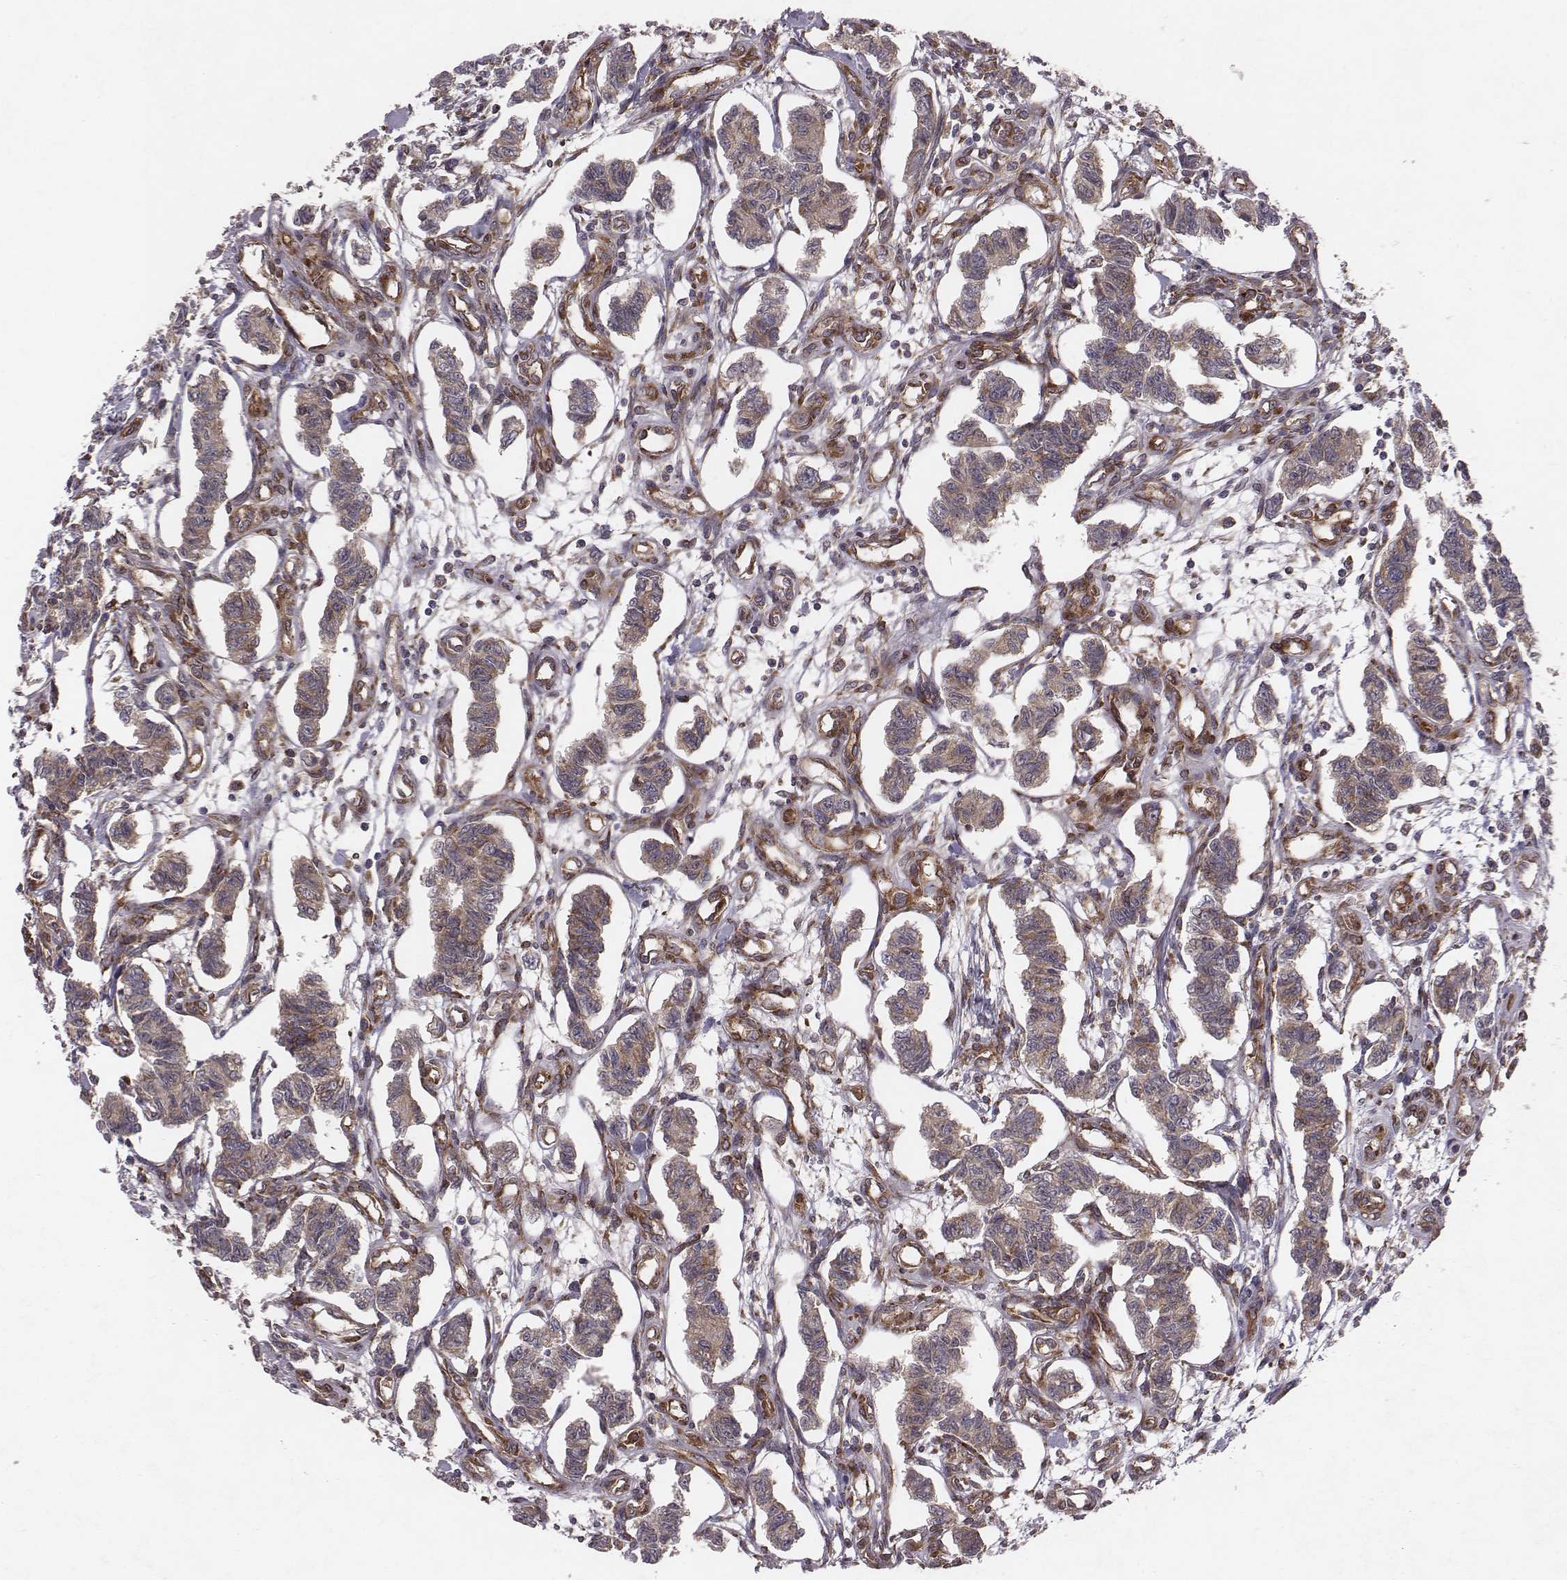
{"staining": {"intensity": "weak", "quantity": "25%-75%", "location": "cytoplasmic/membranous"}, "tissue": "carcinoid", "cell_type": "Tumor cells", "image_type": "cancer", "snomed": [{"axis": "morphology", "description": "Carcinoid, malignant, NOS"}, {"axis": "topography", "description": "Kidney"}], "caption": "A low amount of weak cytoplasmic/membranous expression is appreciated in about 25%-75% of tumor cells in malignant carcinoid tissue. The staining was performed using DAB (3,3'-diaminobenzidine), with brown indicating positive protein expression. Nuclei are stained blue with hematoxylin.", "gene": "TXLNA", "patient": {"sex": "female", "age": 41}}